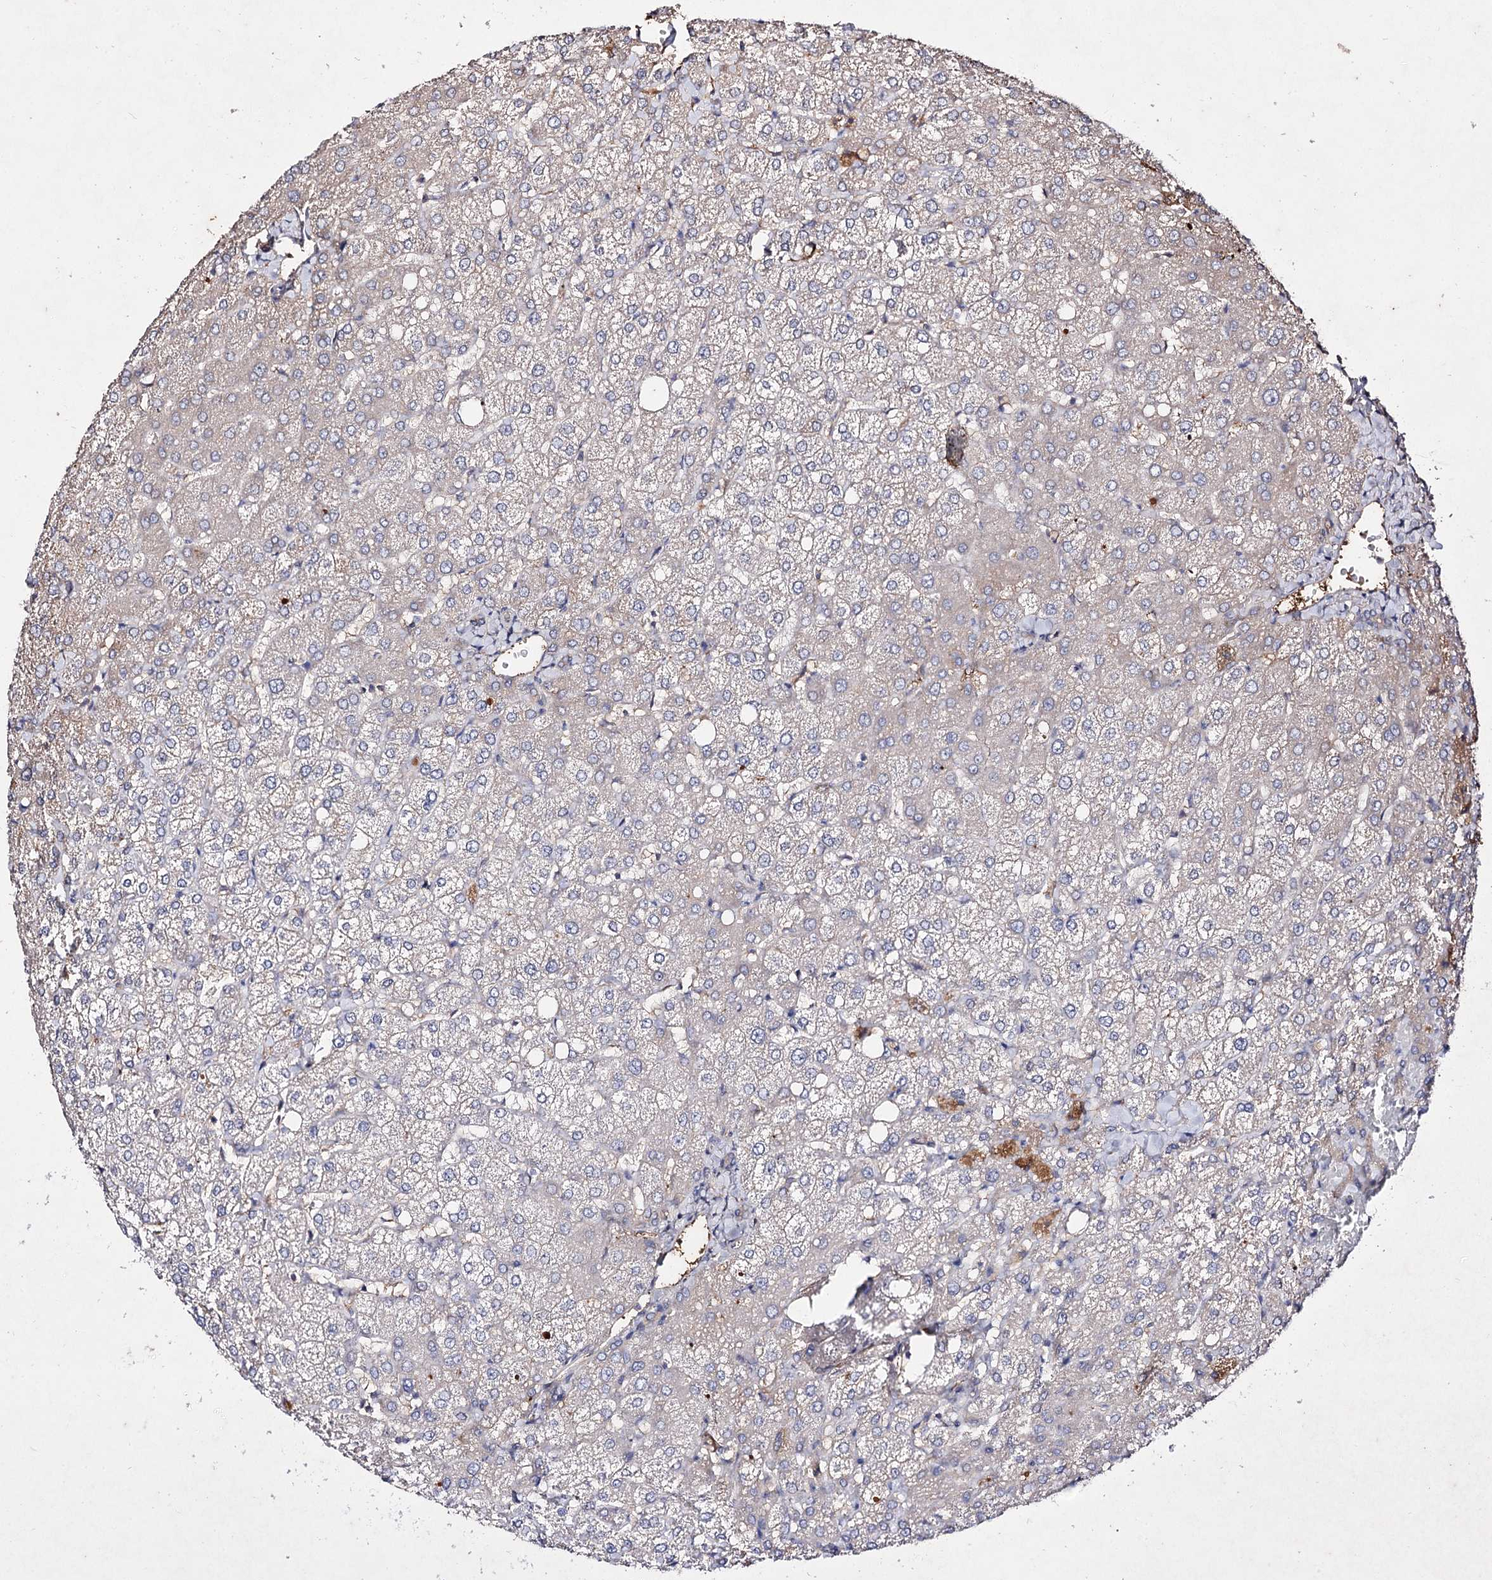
{"staining": {"intensity": "negative", "quantity": "none", "location": "none"}, "tissue": "liver", "cell_type": "Cholangiocytes", "image_type": "normal", "snomed": [{"axis": "morphology", "description": "Normal tissue, NOS"}, {"axis": "topography", "description": "Liver"}], "caption": "A histopathology image of liver stained for a protein displays no brown staining in cholangiocytes. The staining is performed using DAB (3,3'-diaminobenzidine) brown chromogen with nuclei counter-stained in using hematoxylin.", "gene": "ARFIP2", "patient": {"sex": "female", "age": 54}}